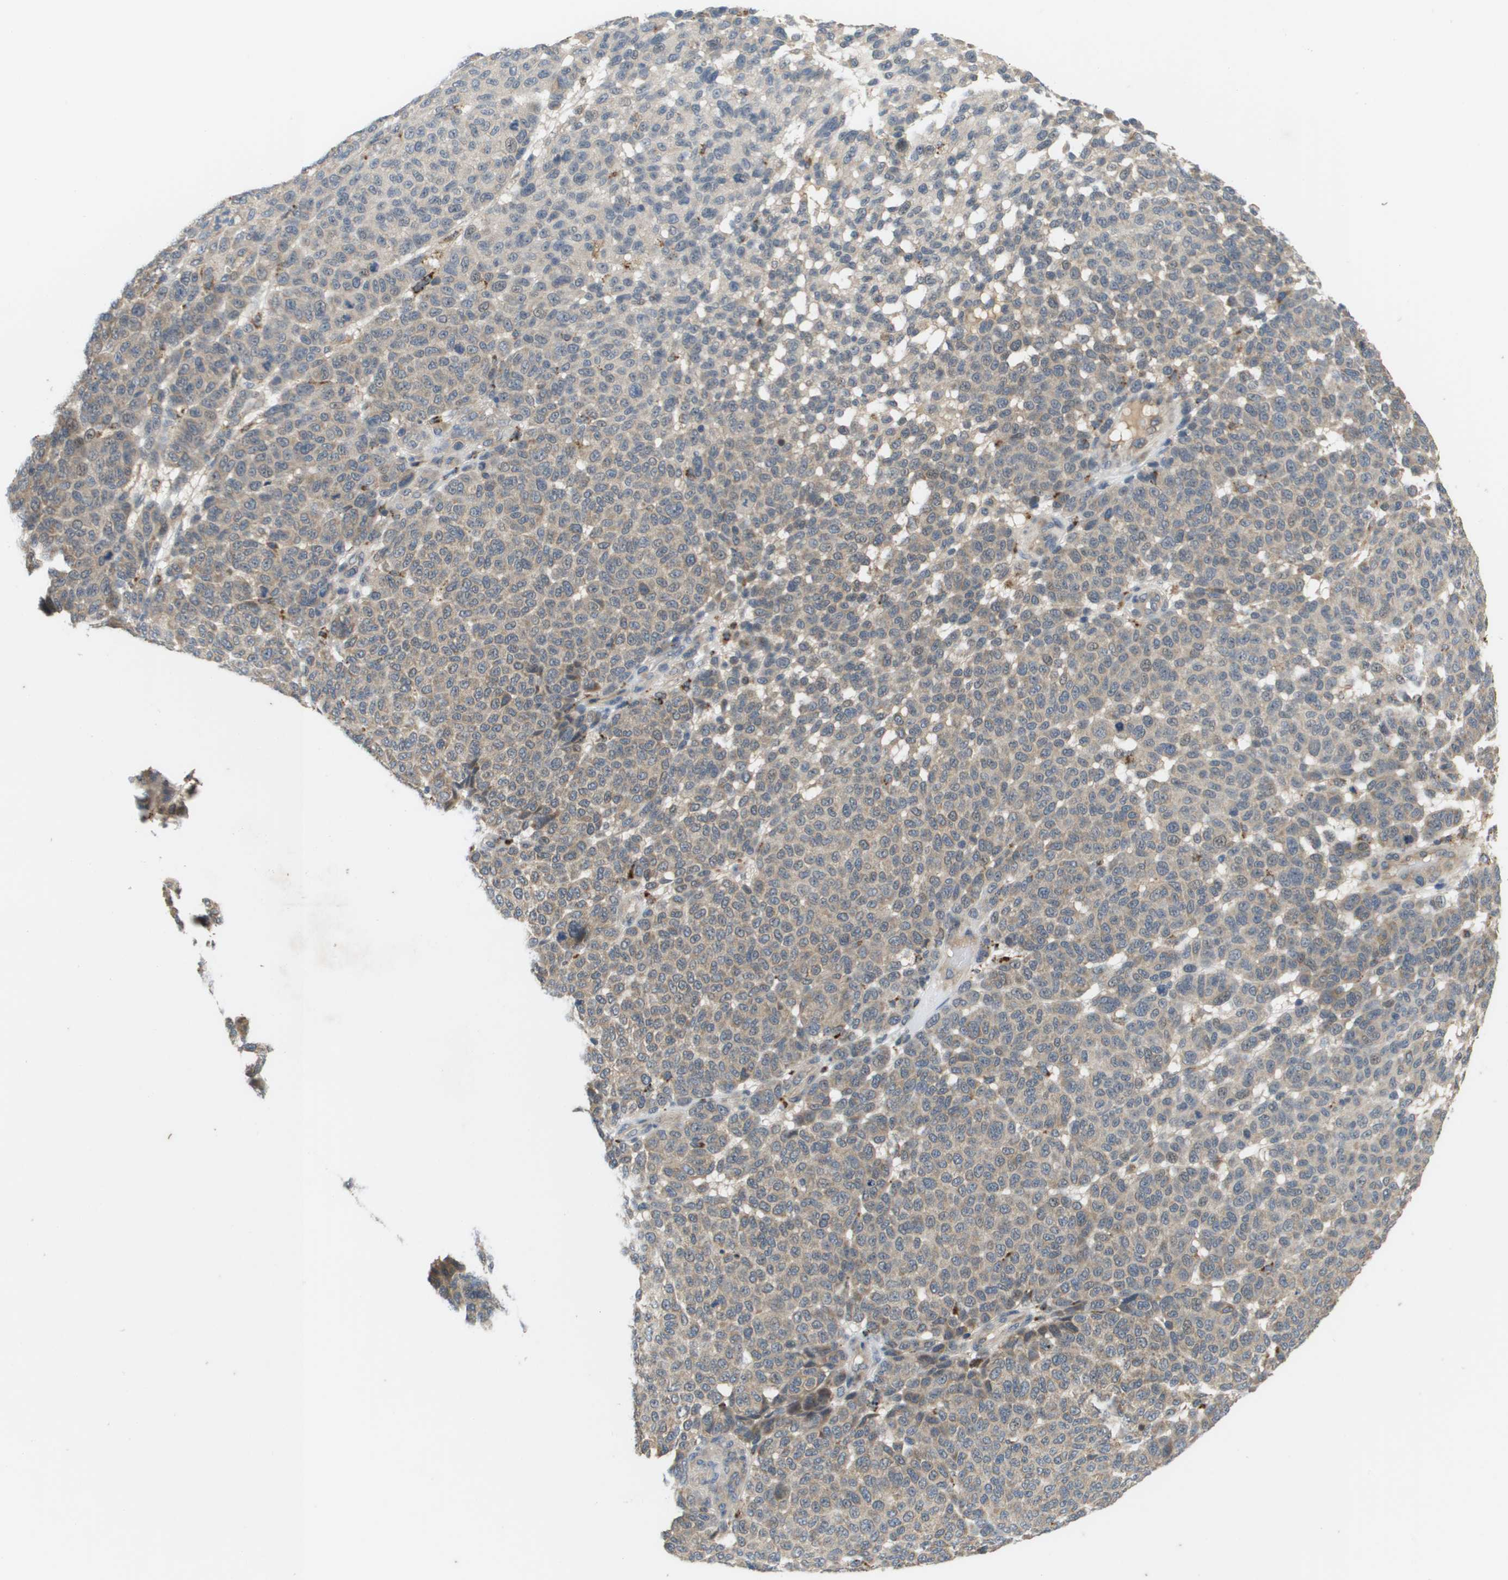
{"staining": {"intensity": "weak", "quantity": "<25%", "location": "cytoplasmic/membranous"}, "tissue": "melanoma", "cell_type": "Tumor cells", "image_type": "cancer", "snomed": [{"axis": "morphology", "description": "Malignant melanoma, NOS"}, {"axis": "topography", "description": "Skin"}], "caption": "An immunohistochemistry (IHC) image of malignant melanoma is shown. There is no staining in tumor cells of malignant melanoma. The staining was performed using DAB to visualize the protein expression in brown, while the nuclei were stained in blue with hematoxylin (Magnification: 20x).", "gene": "SLC25A20", "patient": {"sex": "male", "age": 59}}